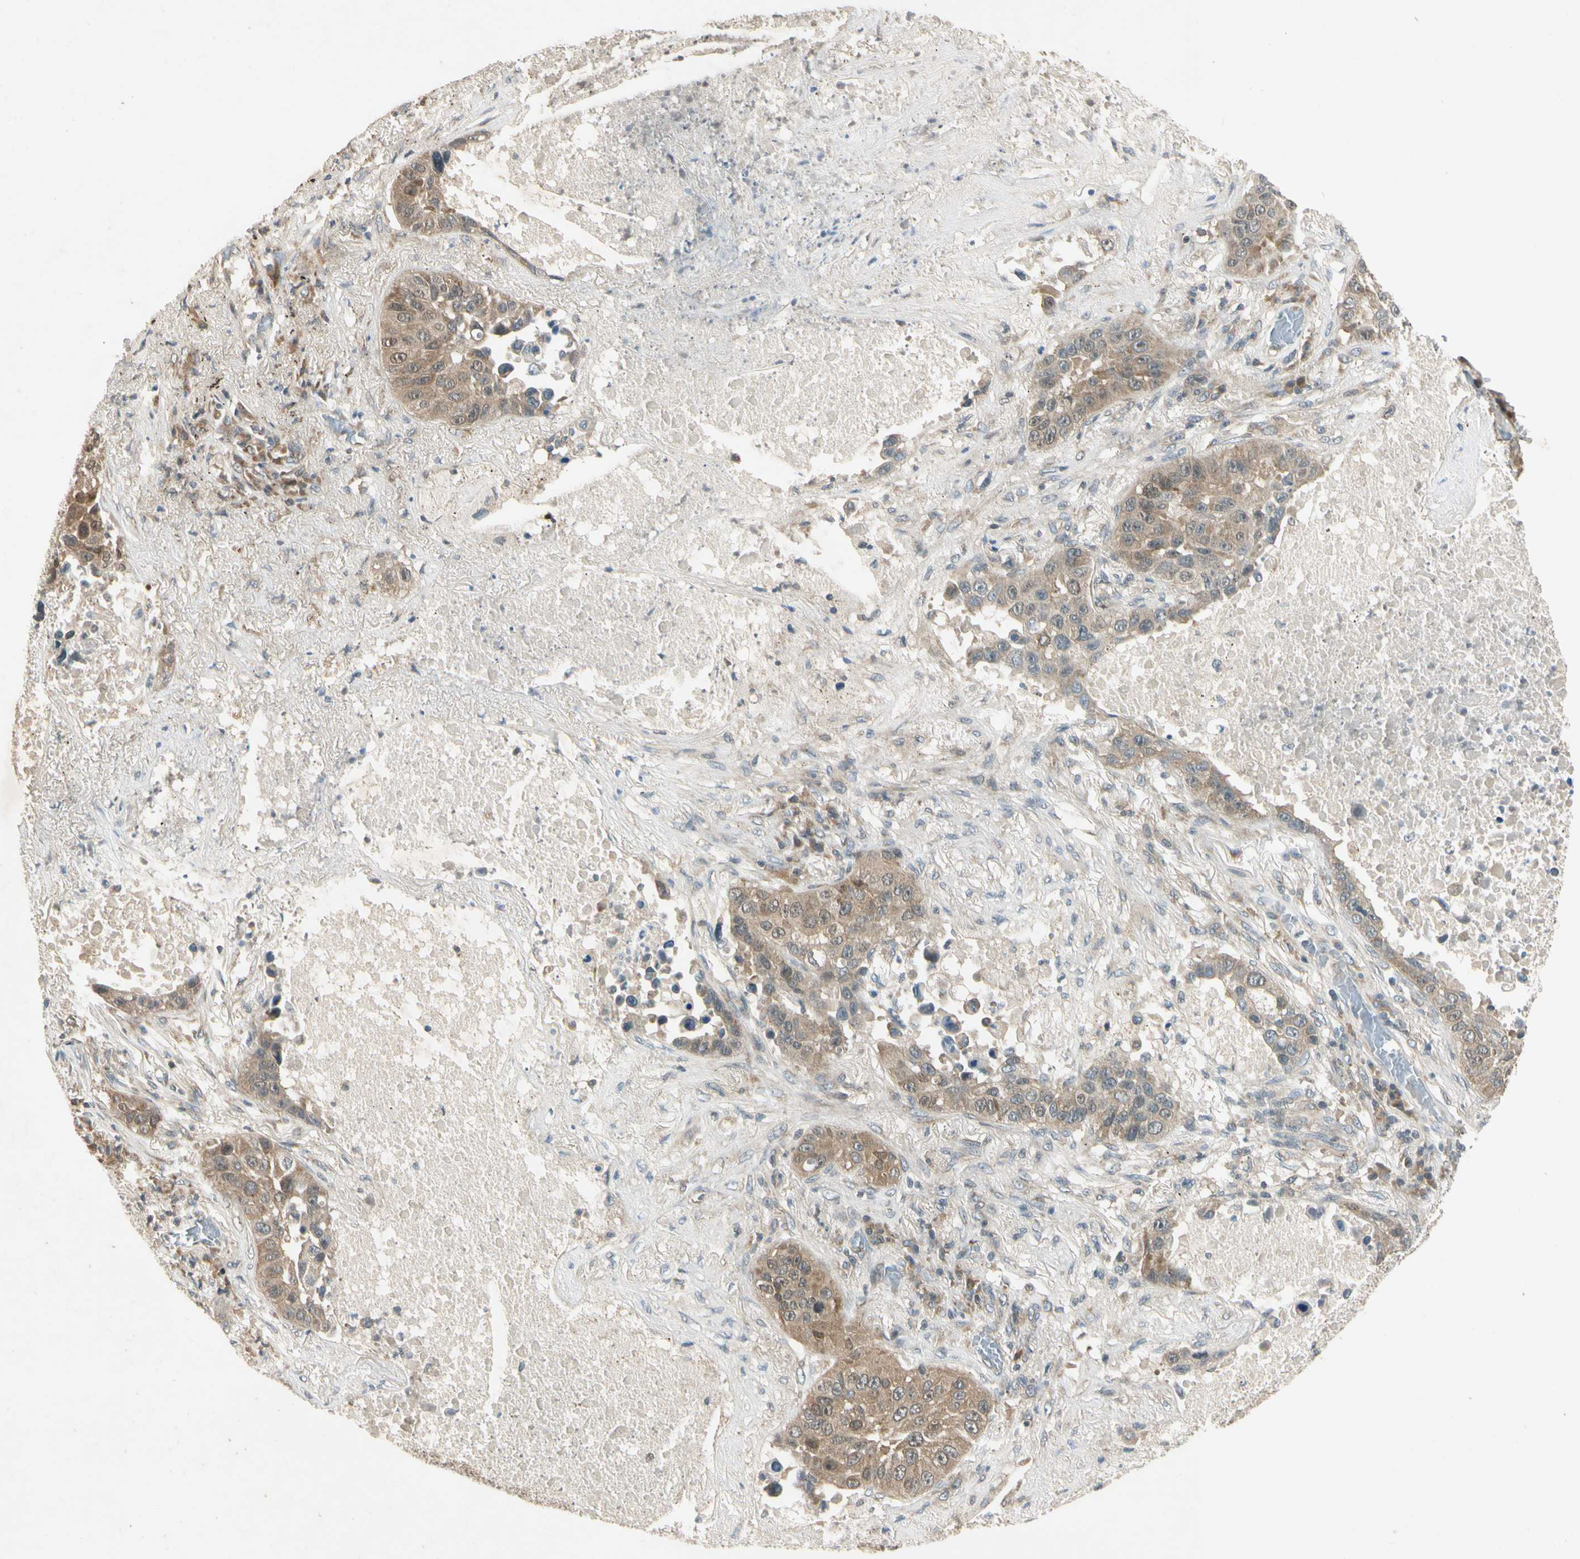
{"staining": {"intensity": "moderate", "quantity": ">75%", "location": "cytoplasmic/membranous"}, "tissue": "lung cancer", "cell_type": "Tumor cells", "image_type": "cancer", "snomed": [{"axis": "morphology", "description": "Squamous cell carcinoma, NOS"}, {"axis": "topography", "description": "Lung"}], "caption": "Lung squamous cell carcinoma stained for a protein reveals moderate cytoplasmic/membranous positivity in tumor cells.", "gene": "RPS6KB2", "patient": {"sex": "male", "age": 57}}